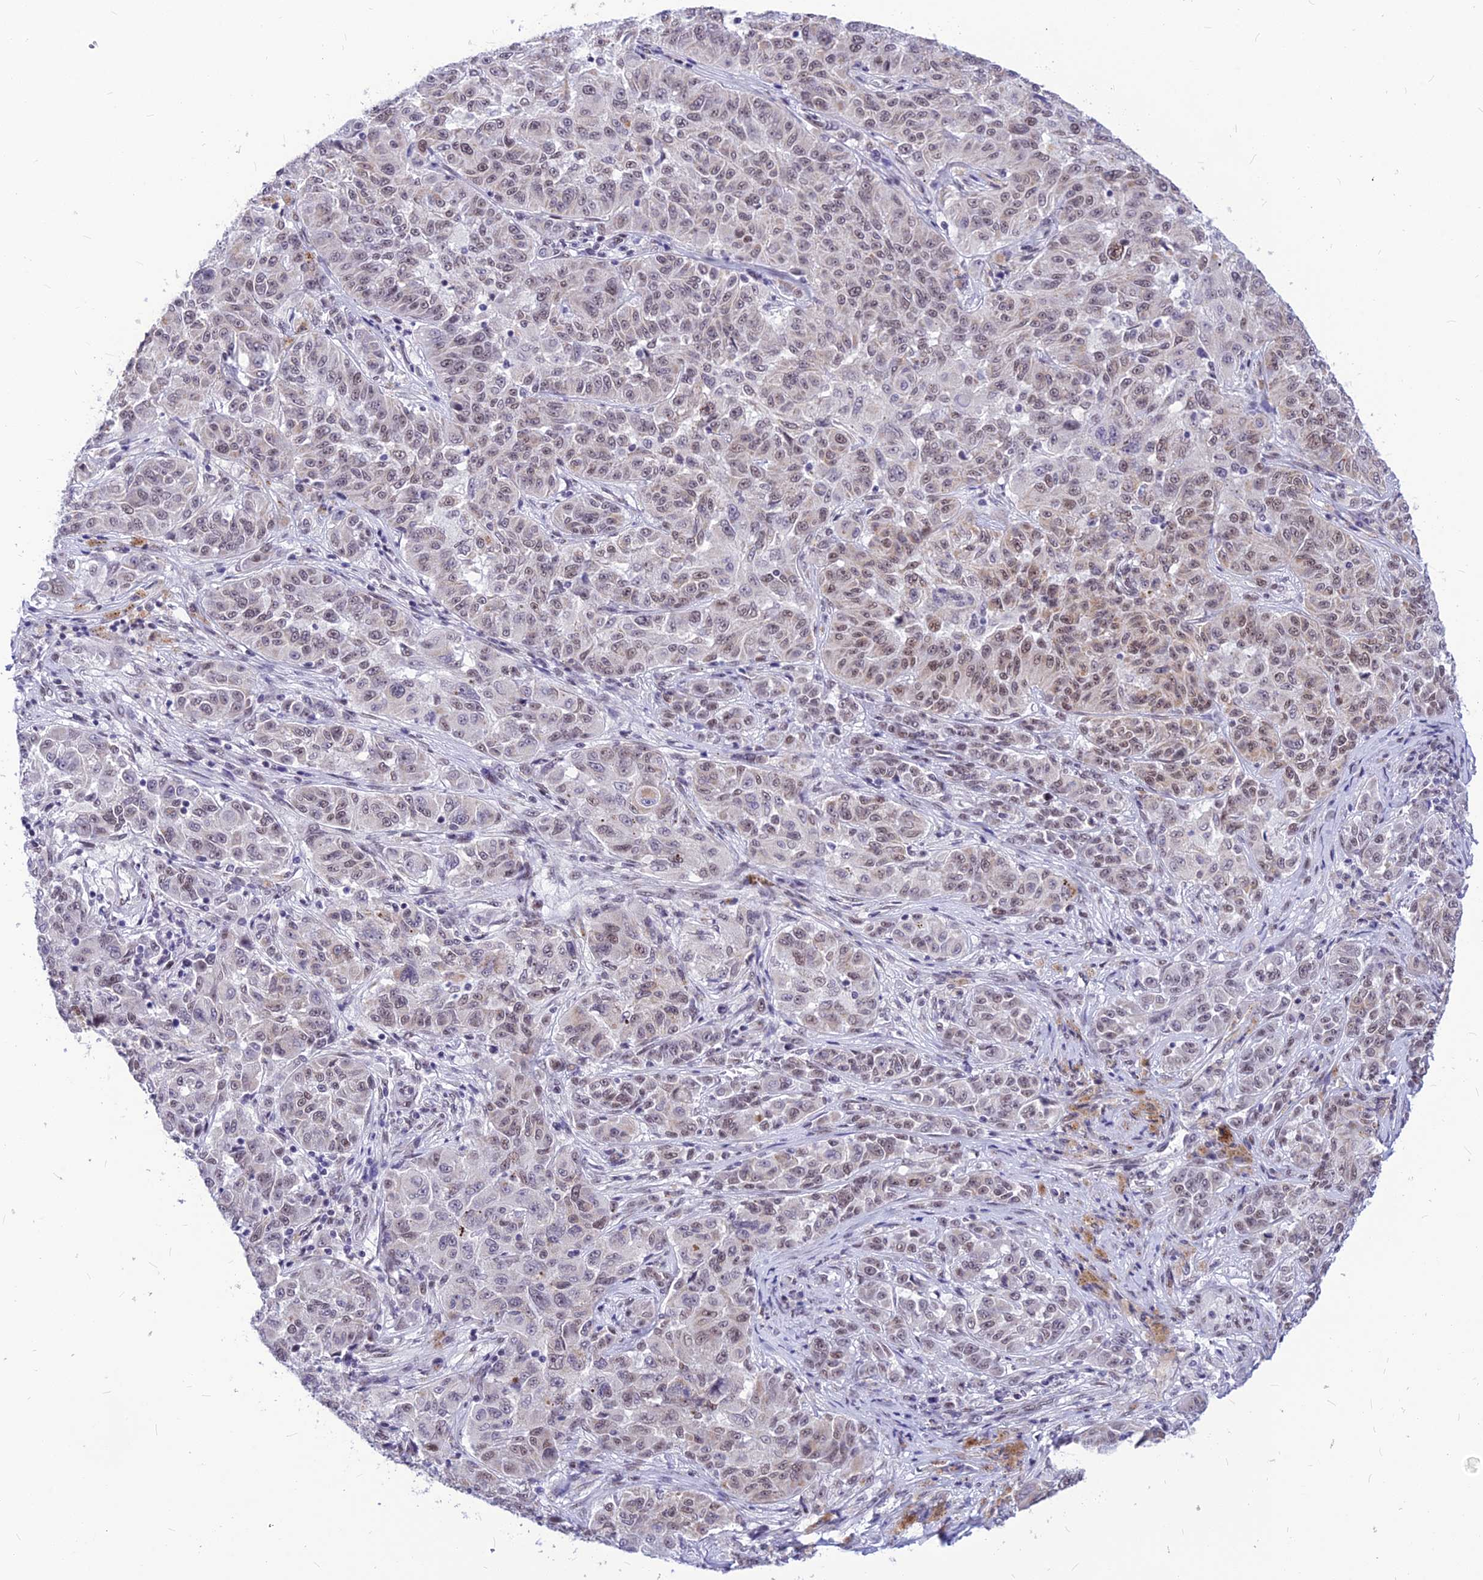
{"staining": {"intensity": "weak", "quantity": "25%-75%", "location": "nuclear"}, "tissue": "melanoma", "cell_type": "Tumor cells", "image_type": "cancer", "snomed": [{"axis": "morphology", "description": "Malignant melanoma, NOS"}, {"axis": "topography", "description": "Skin"}], "caption": "Melanoma was stained to show a protein in brown. There is low levels of weak nuclear staining in approximately 25%-75% of tumor cells.", "gene": "KCTD13", "patient": {"sex": "male", "age": 53}}